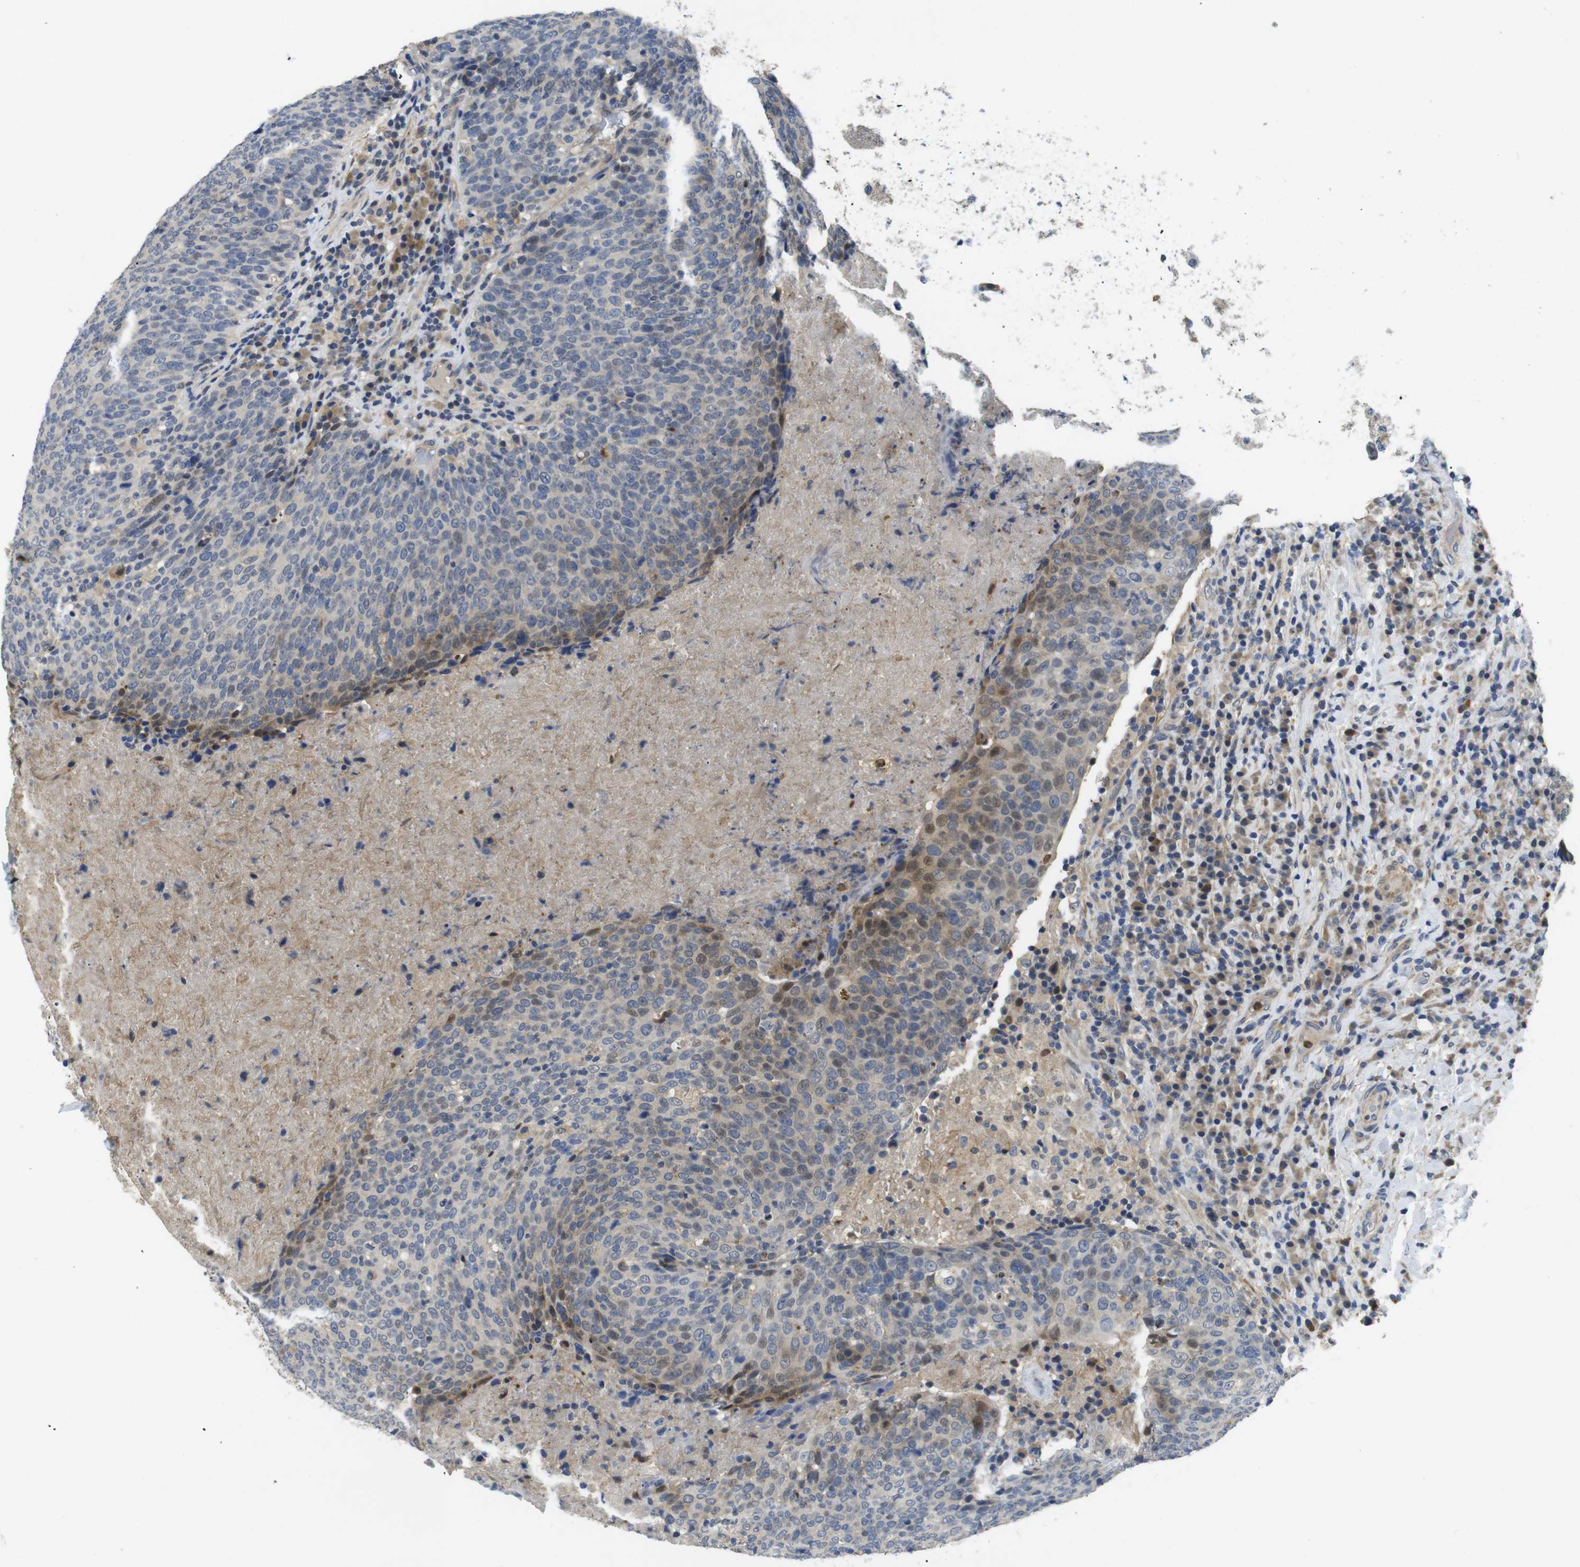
{"staining": {"intensity": "moderate", "quantity": "<25%", "location": "cytoplasmic/membranous,nuclear"}, "tissue": "head and neck cancer", "cell_type": "Tumor cells", "image_type": "cancer", "snomed": [{"axis": "morphology", "description": "Squamous cell carcinoma, NOS"}, {"axis": "morphology", "description": "Squamous cell carcinoma, metastatic, NOS"}, {"axis": "topography", "description": "Lymph node"}, {"axis": "topography", "description": "Head-Neck"}], "caption": "This histopathology image displays immunohistochemistry staining of head and neck cancer, with low moderate cytoplasmic/membranous and nuclear staining in approximately <25% of tumor cells.", "gene": "FNTA", "patient": {"sex": "male", "age": 62}}